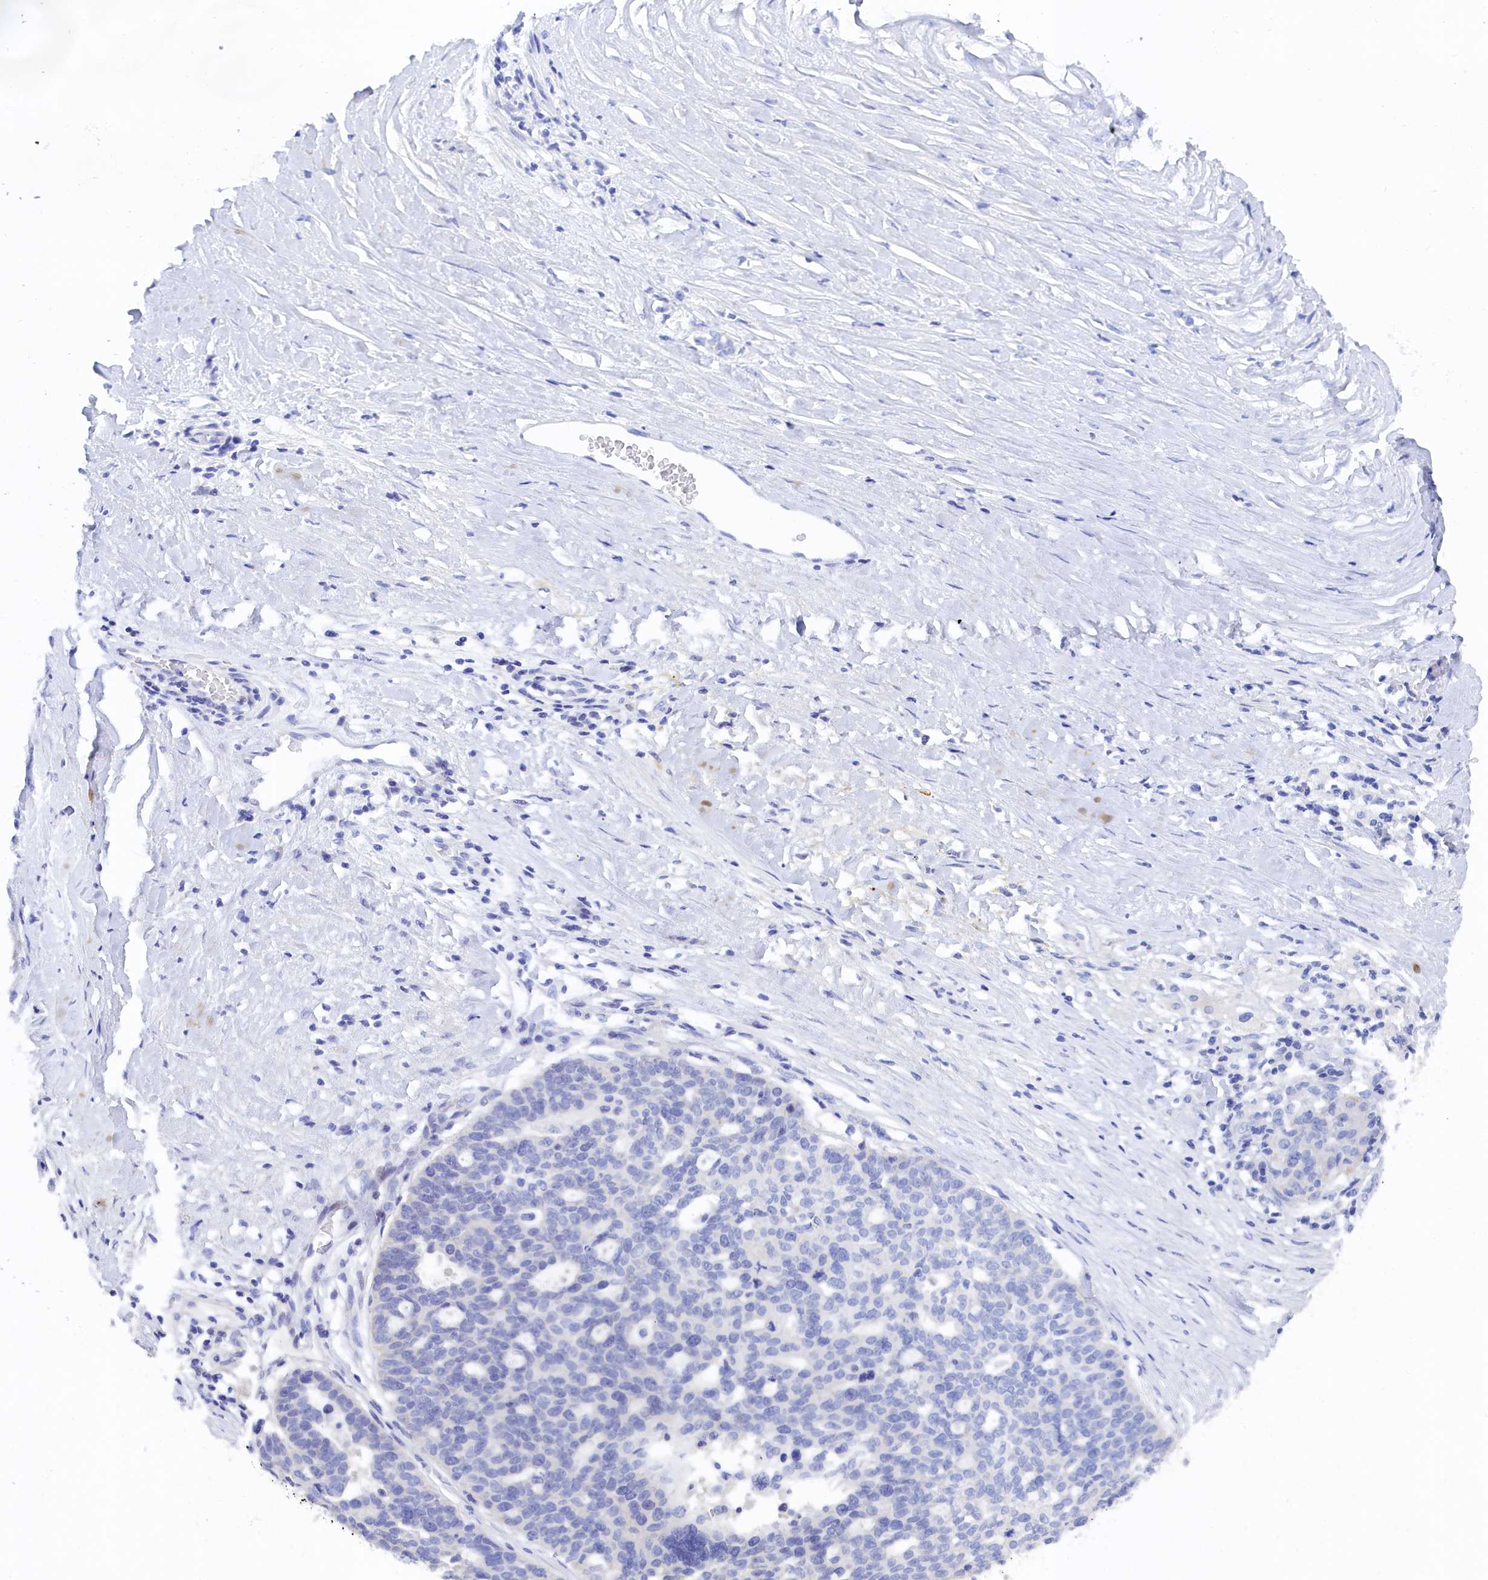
{"staining": {"intensity": "negative", "quantity": "none", "location": "none"}, "tissue": "ovarian cancer", "cell_type": "Tumor cells", "image_type": "cancer", "snomed": [{"axis": "morphology", "description": "Cystadenocarcinoma, serous, NOS"}, {"axis": "topography", "description": "Ovary"}], "caption": "Immunohistochemistry histopathology image of neoplastic tissue: human ovarian serous cystadenocarcinoma stained with DAB (3,3'-diaminobenzidine) exhibits no significant protein staining in tumor cells.", "gene": "TRIM10", "patient": {"sex": "female", "age": 59}}